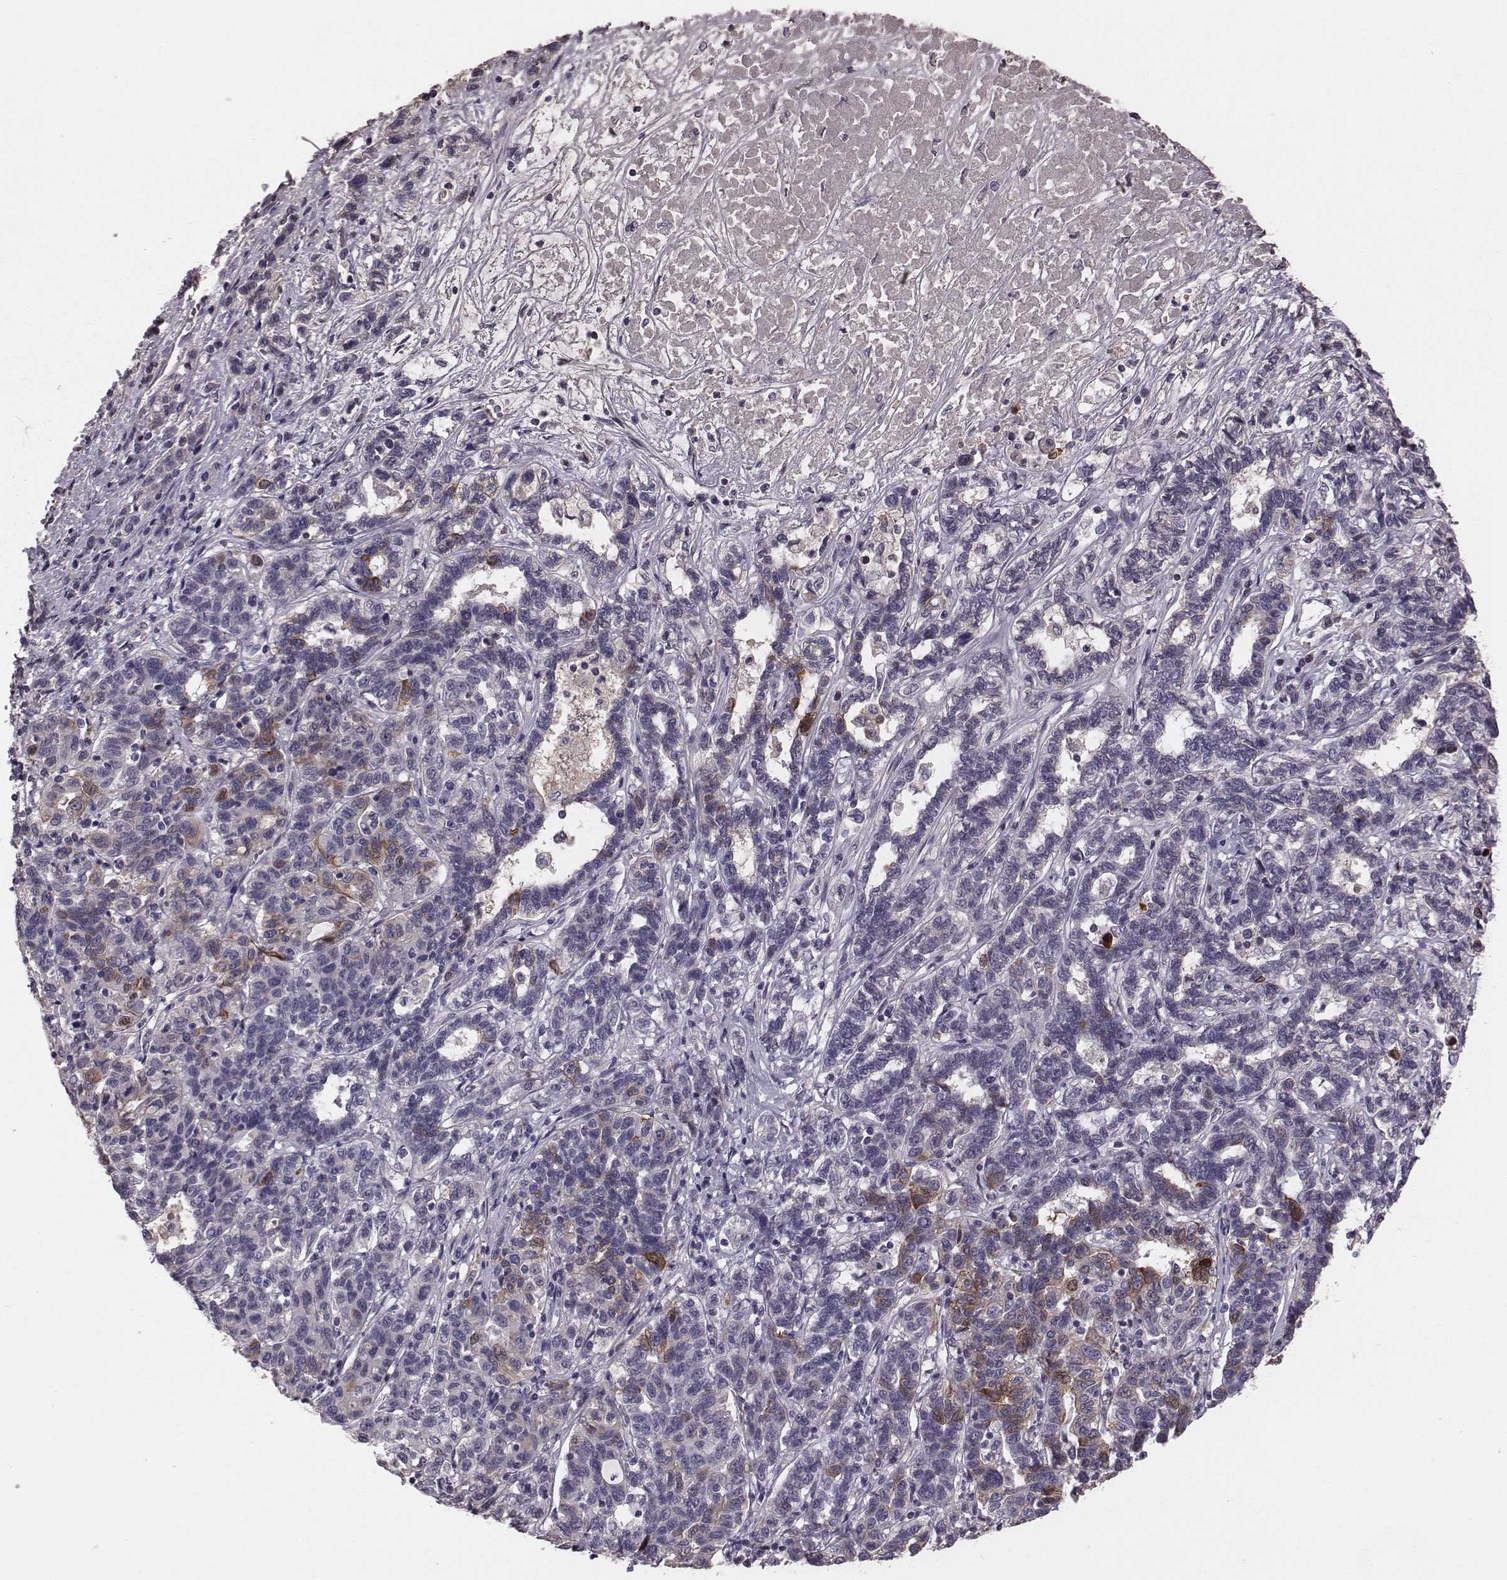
{"staining": {"intensity": "strong", "quantity": "<25%", "location": "cytoplasmic/membranous"}, "tissue": "liver cancer", "cell_type": "Tumor cells", "image_type": "cancer", "snomed": [{"axis": "morphology", "description": "Adenocarcinoma, NOS"}, {"axis": "morphology", "description": "Cholangiocarcinoma"}, {"axis": "topography", "description": "Liver"}], "caption": "A histopathology image showing strong cytoplasmic/membranous expression in approximately <25% of tumor cells in adenocarcinoma (liver), as visualized by brown immunohistochemical staining.", "gene": "SMIM24", "patient": {"sex": "male", "age": 64}}